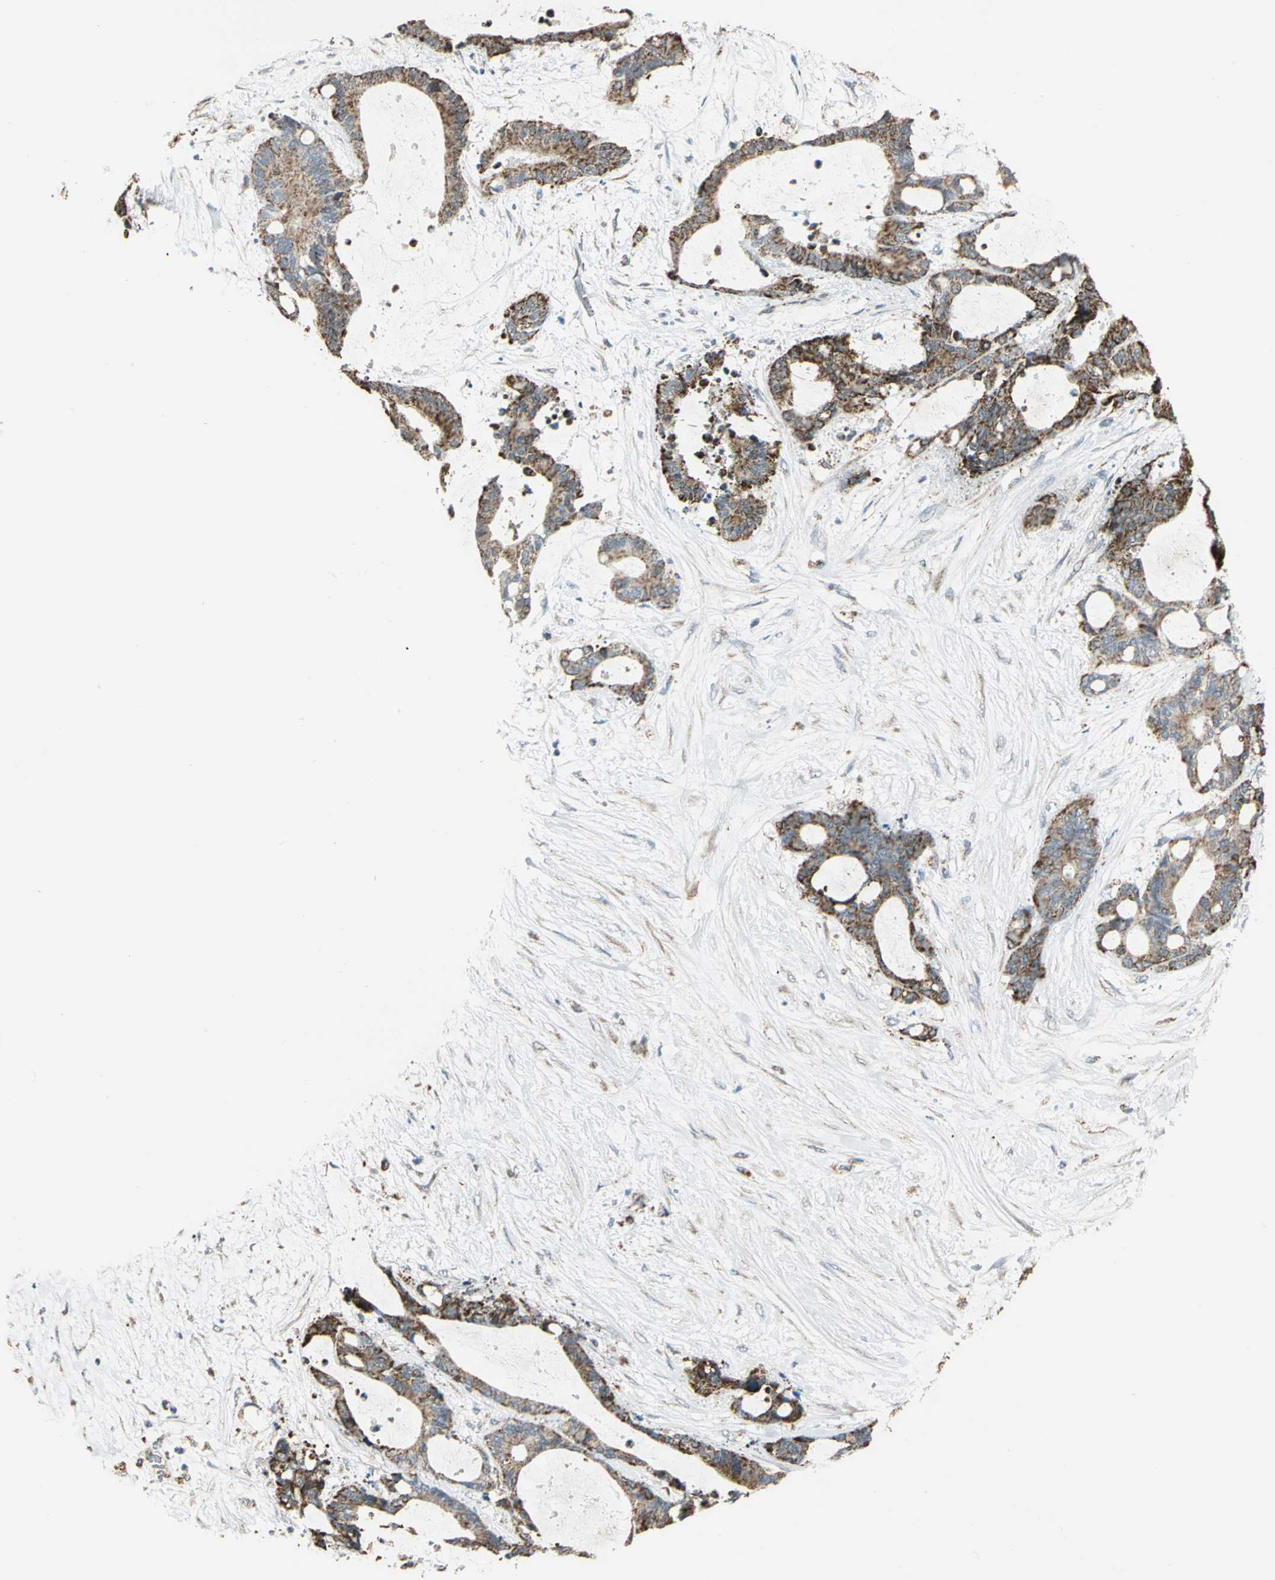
{"staining": {"intensity": "strong", "quantity": ">75%", "location": "cytoplasmic/membranous"}, "tissue": "liver cancer", "cell_type": "Tumor cells", "image_type": "cancer", "snomed": [{"axis": "morphology", "description": "Cholangiocarcinoma"}, {"axis": "topography", "description": "Liver"}], "caption": "This histopathology image reveals IHC staining of cholangiocarcinoma (liver), with high strong cytoplasmic/membranous positivity in approximately >75% of tumor cells.", "gene": "MRPS22", "patient": {"sex": "female", "age": 73}}